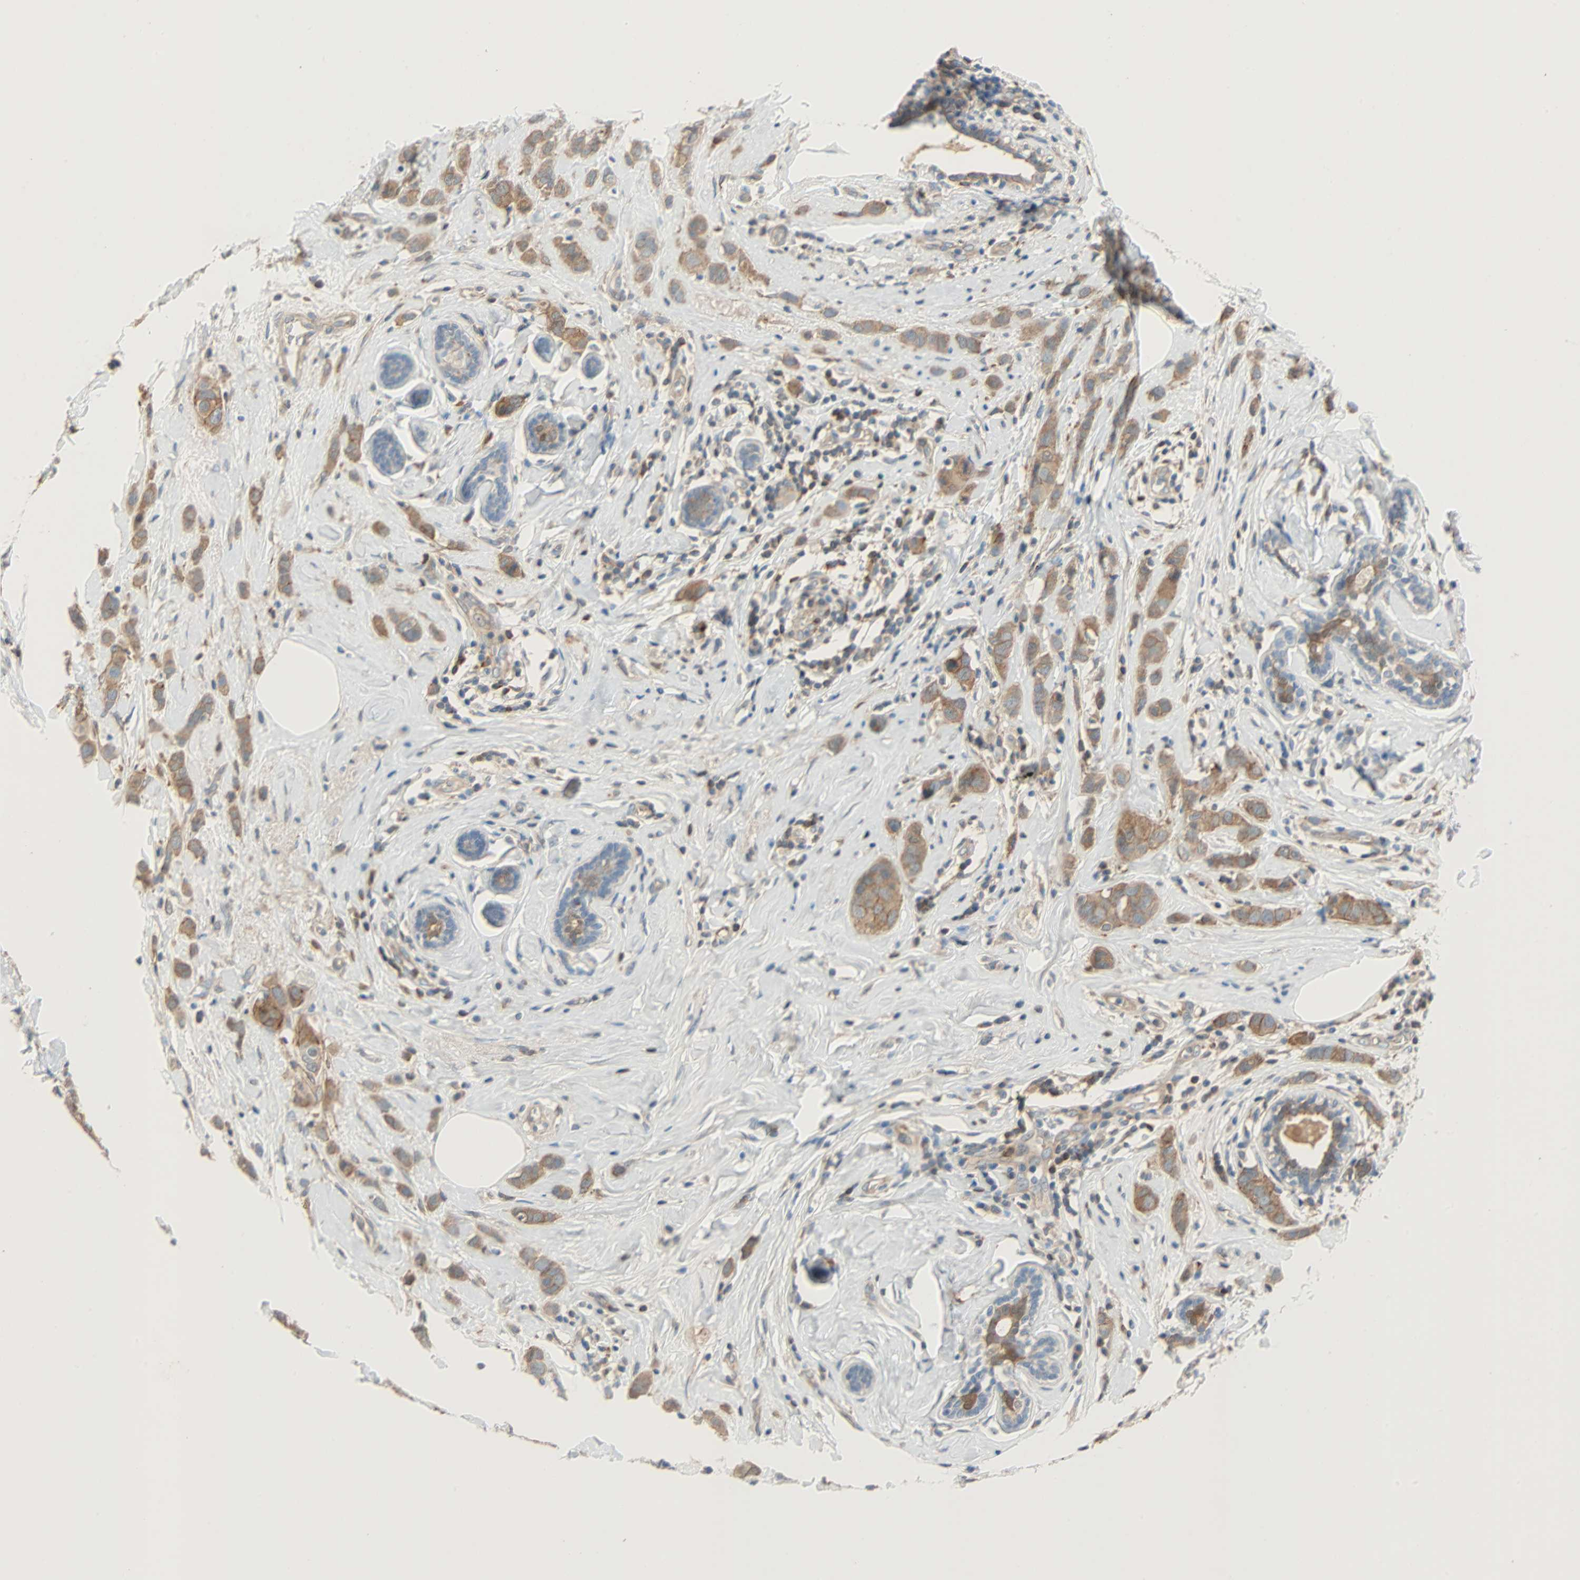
{"staining": {"intensity": "moderate", "quantity": ">75%", "location": "cytoplasmic/membranous"}, "tissue": "breast cancer", "cell_type": "Tumor cells", "image_type": "cancer", "snomed": [{"axis": "morphology", "description": "Normal tissue, NOS"}, {"axis": "morphology", "description": "Duct carcinoma"}, {"axis": "topography", "description": "Breast"}], "caption": "IHC image of human breast invasive ductal carcinoma stained for a protein (brown), which demonstrates medium levels of moderate cytoplasmic/membranous positivity in about >75% of tumor cells.", "gene": "TNFRSF12A", "patient": {"sex": "female", "age": 50}}